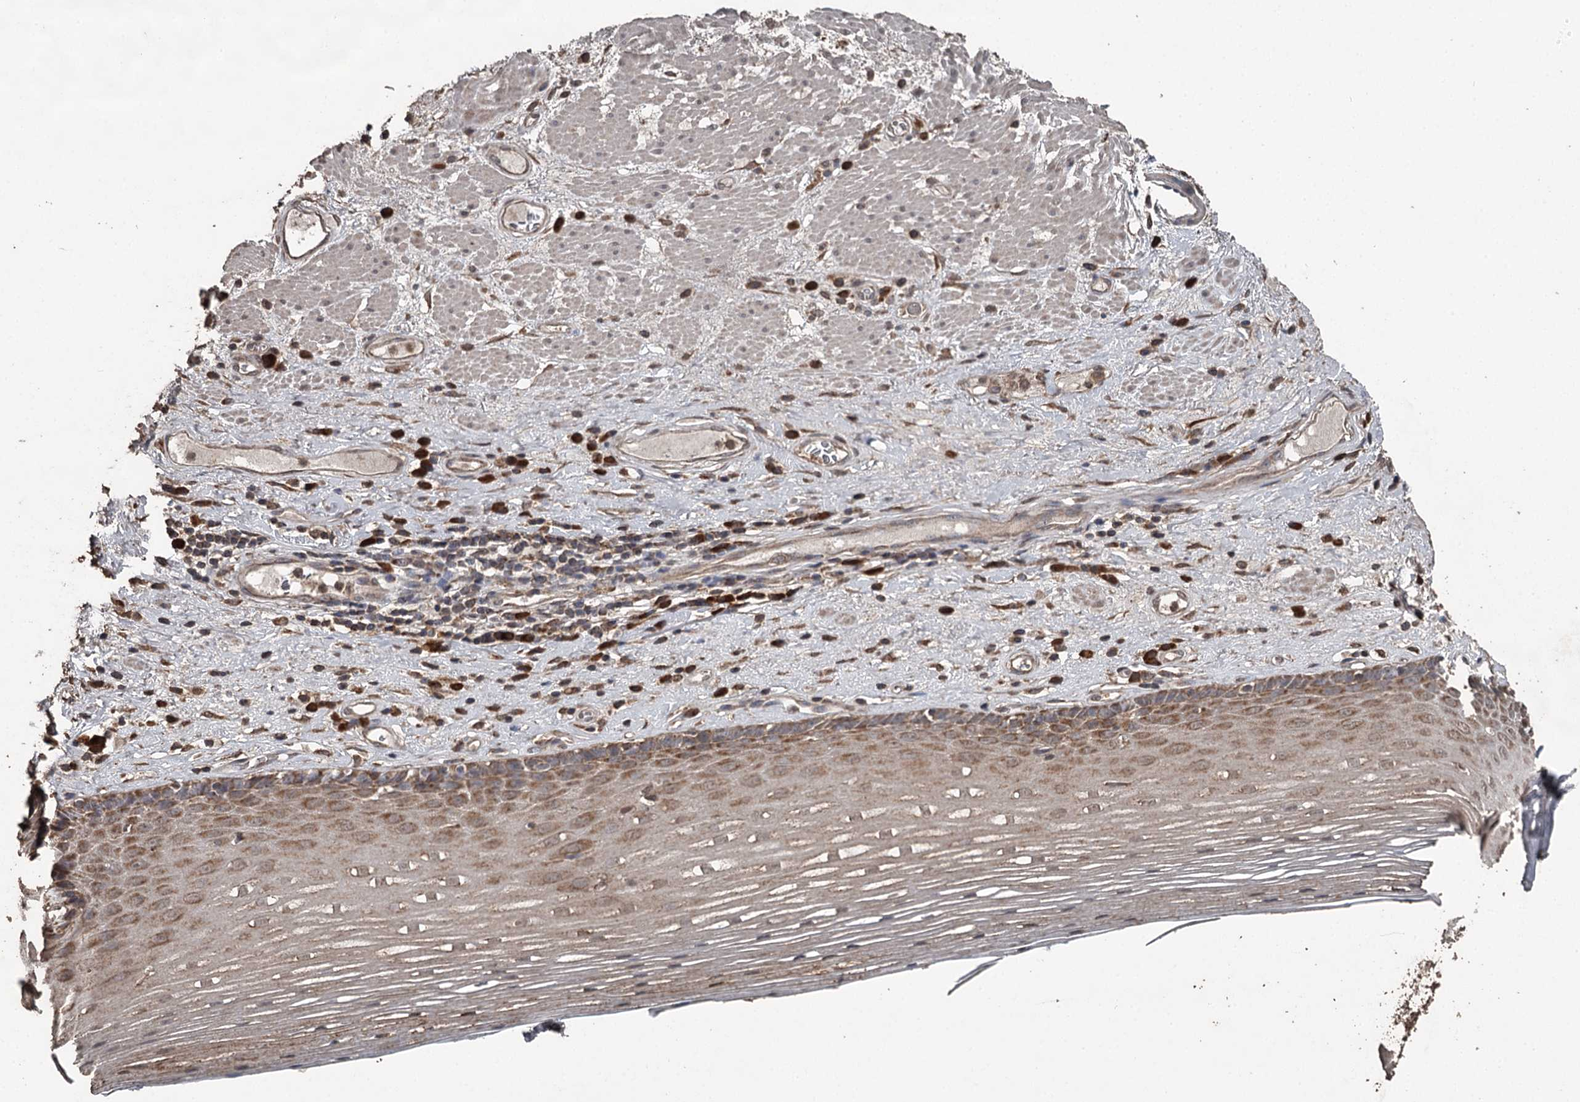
{"staining": {"intensity": "moderate", "quantity": ">75%", "location": "cytoplasmic/membranous"}, "tissue": "esophagus", "cell_type": "Squamous epithelial cells", "image_type": "normal", "snomed": [{"axis": "morphology", "description": "Normal tissue, NOS"}, {"axis": "topography", "description": "Esophagus"}], "caption": "Esophagus stained for a protein (brown) displays moderate cytoplasmic/membranous positive expression in about >75% of squamous epithelial cells.", "gene": "WIPI1", "patient": {"sex": "male", "age": 62}}